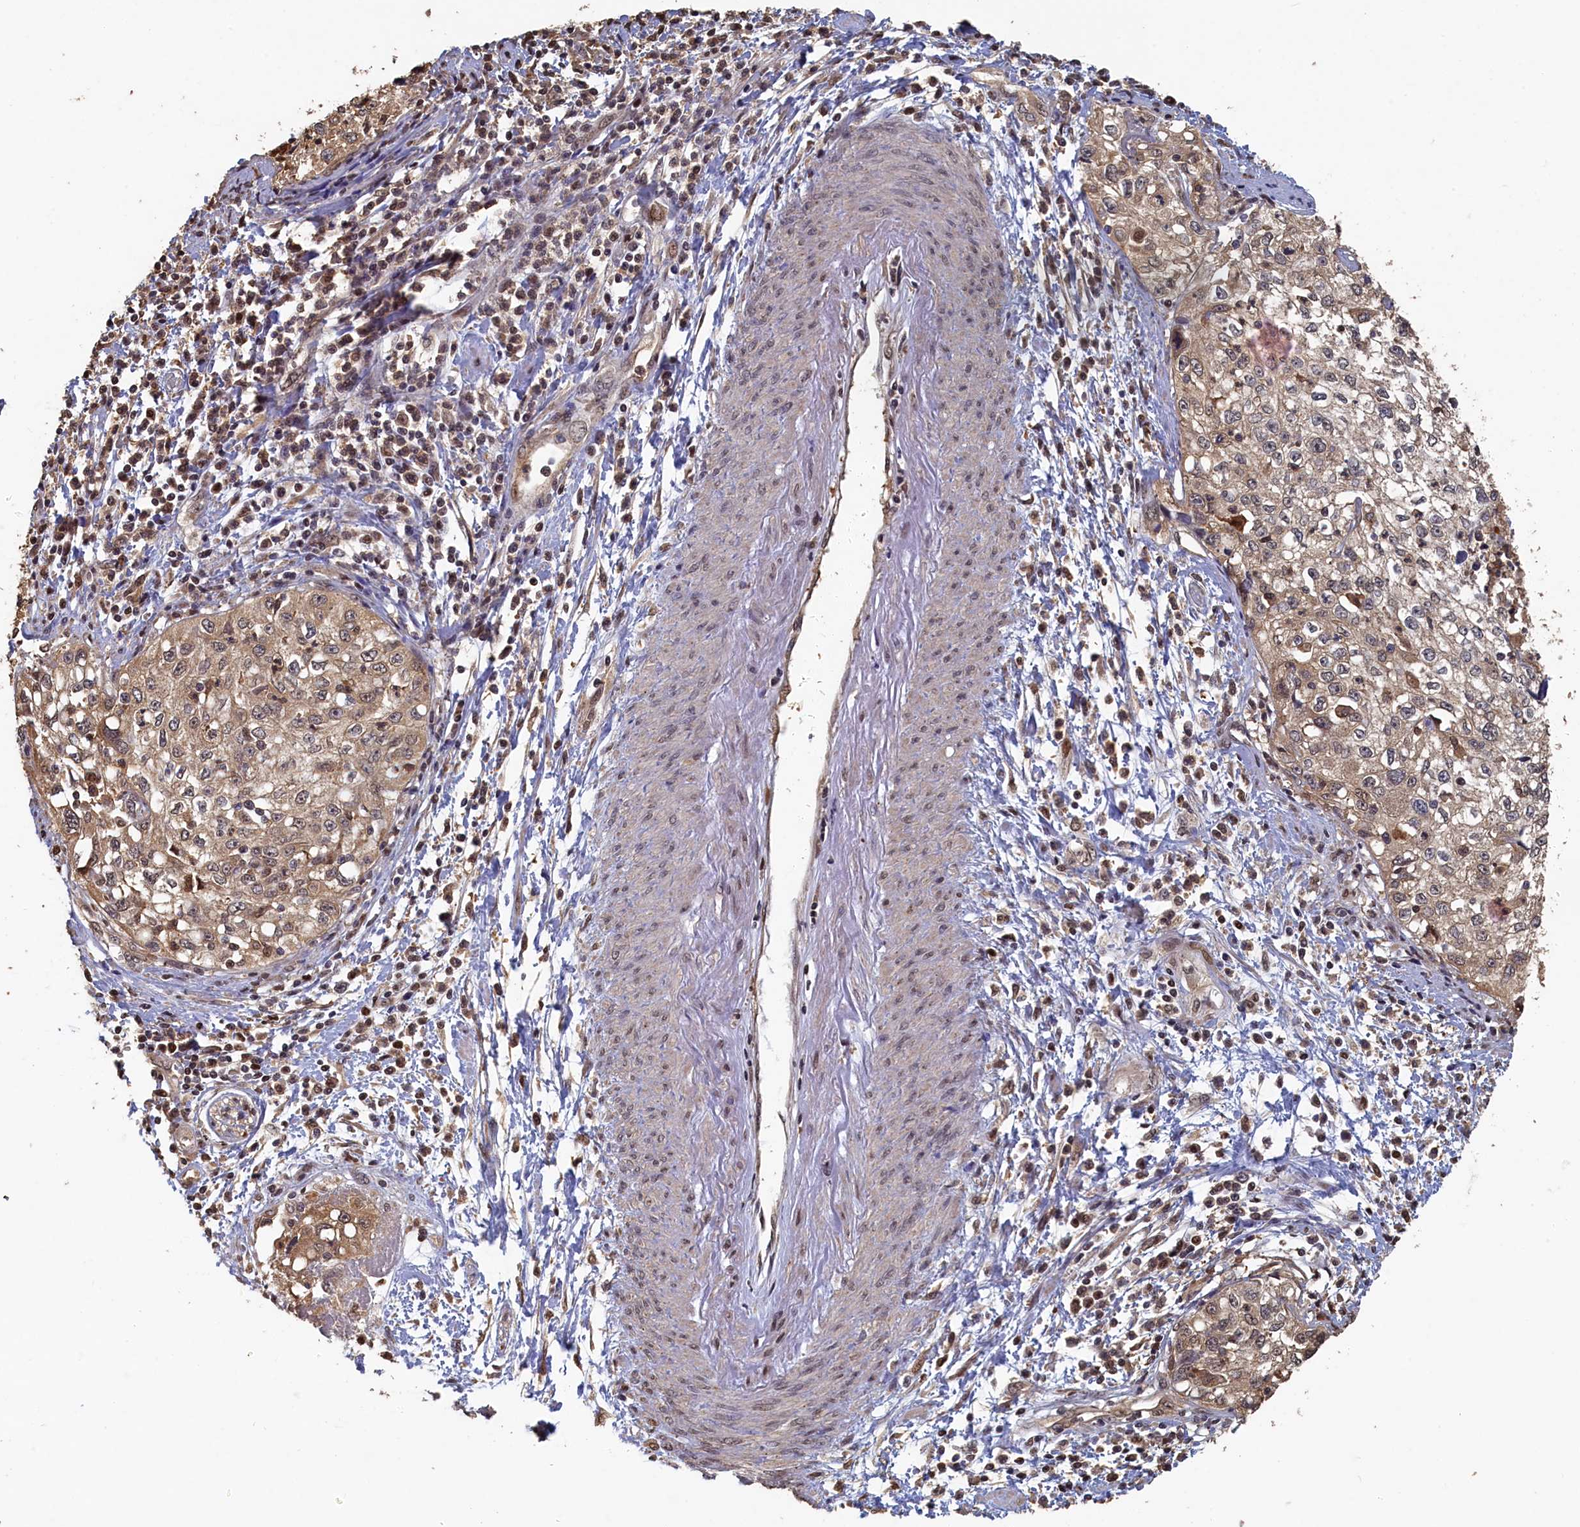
{"staining": {"intensity": "moderate", "quantity": ">75%", "location": "cytoplasmic/membranous"}, "tissue": "cervical cancer", "cell_type": "Tumor cells", "image_type": "cancer", "snomed": [{"axis": "morphology", "description": "Squamous cell carcinoma, NOS"}, {"axis": "topography", "description": "Cervix"}], "caption": "Squamous cell carcinoma (cervical) tissue reveals moderate cytoplasmic/membranous positivity in approximately >75% of tumor cells, visualized by immunohistochemistry. The staining is performed using DAB brown chromogen to label protein expression. The nuclei are counter-stained blue using hematoxylin.", "gene": "UCHL3", "patient": {"sex": "female", "age": 57}}